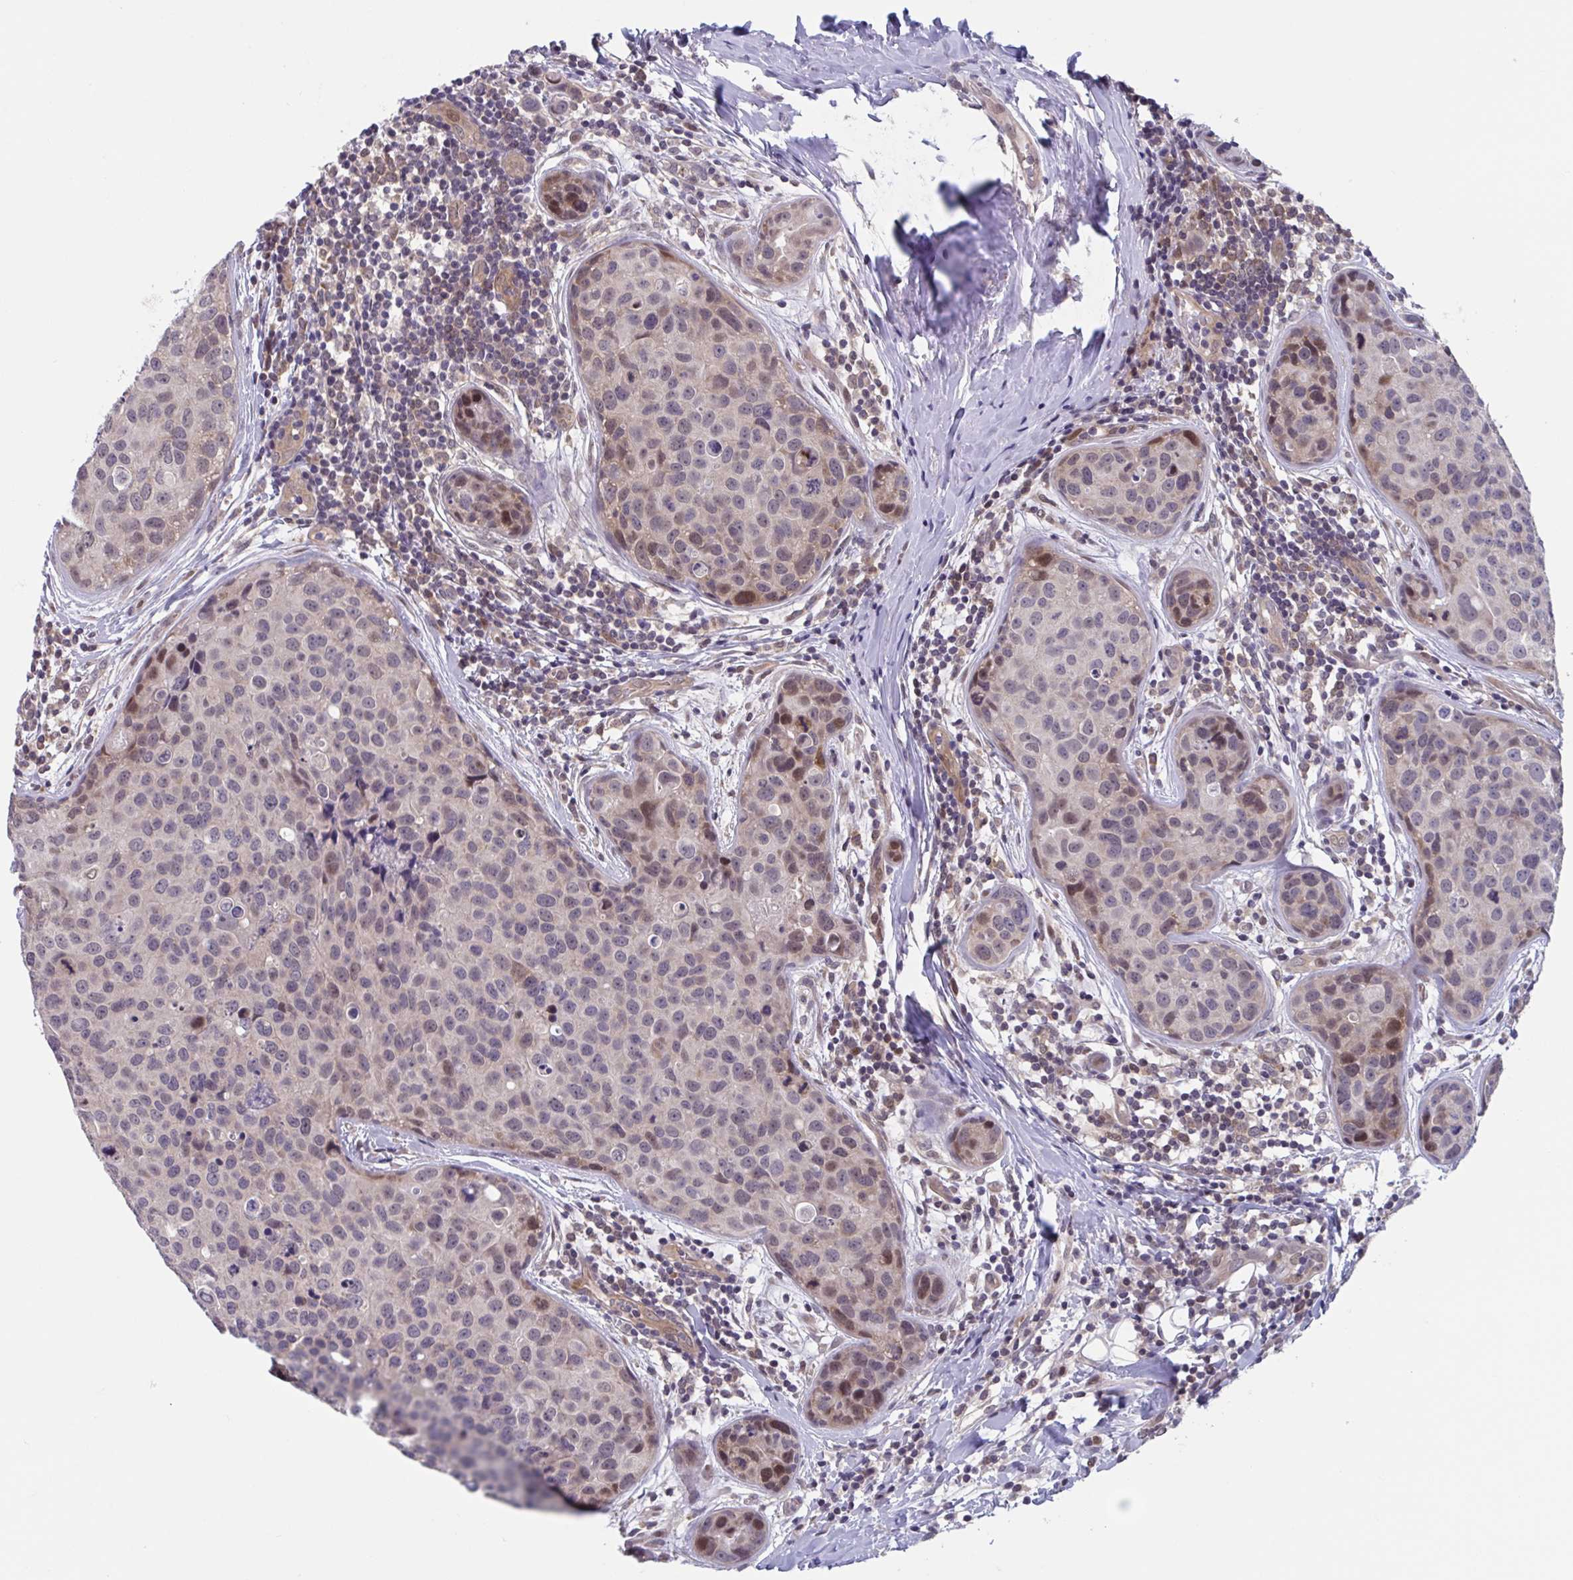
{"staining": {"intensity": "moderate", "quantity": "<25%", "location": "cytoplasmic/membranous,nuclear"}, "tissue": "breast cancer", "cell_type": "Tumor cells", "image_type": "cancer", "snomed": [{"axis": "morphology", "description": "Duct carcinoma"}, {"axis": "topography", "description": "Breast"}], "caption": "A histopathology image showing moderate cytoplasmic/membranous and nuclear positivity in about <25% of tumor cells in breast cancer, as visualized by brown immunohistochemical staining.", "gene": "RIOK1", "patient": {"sex": "female", "age": 24}}